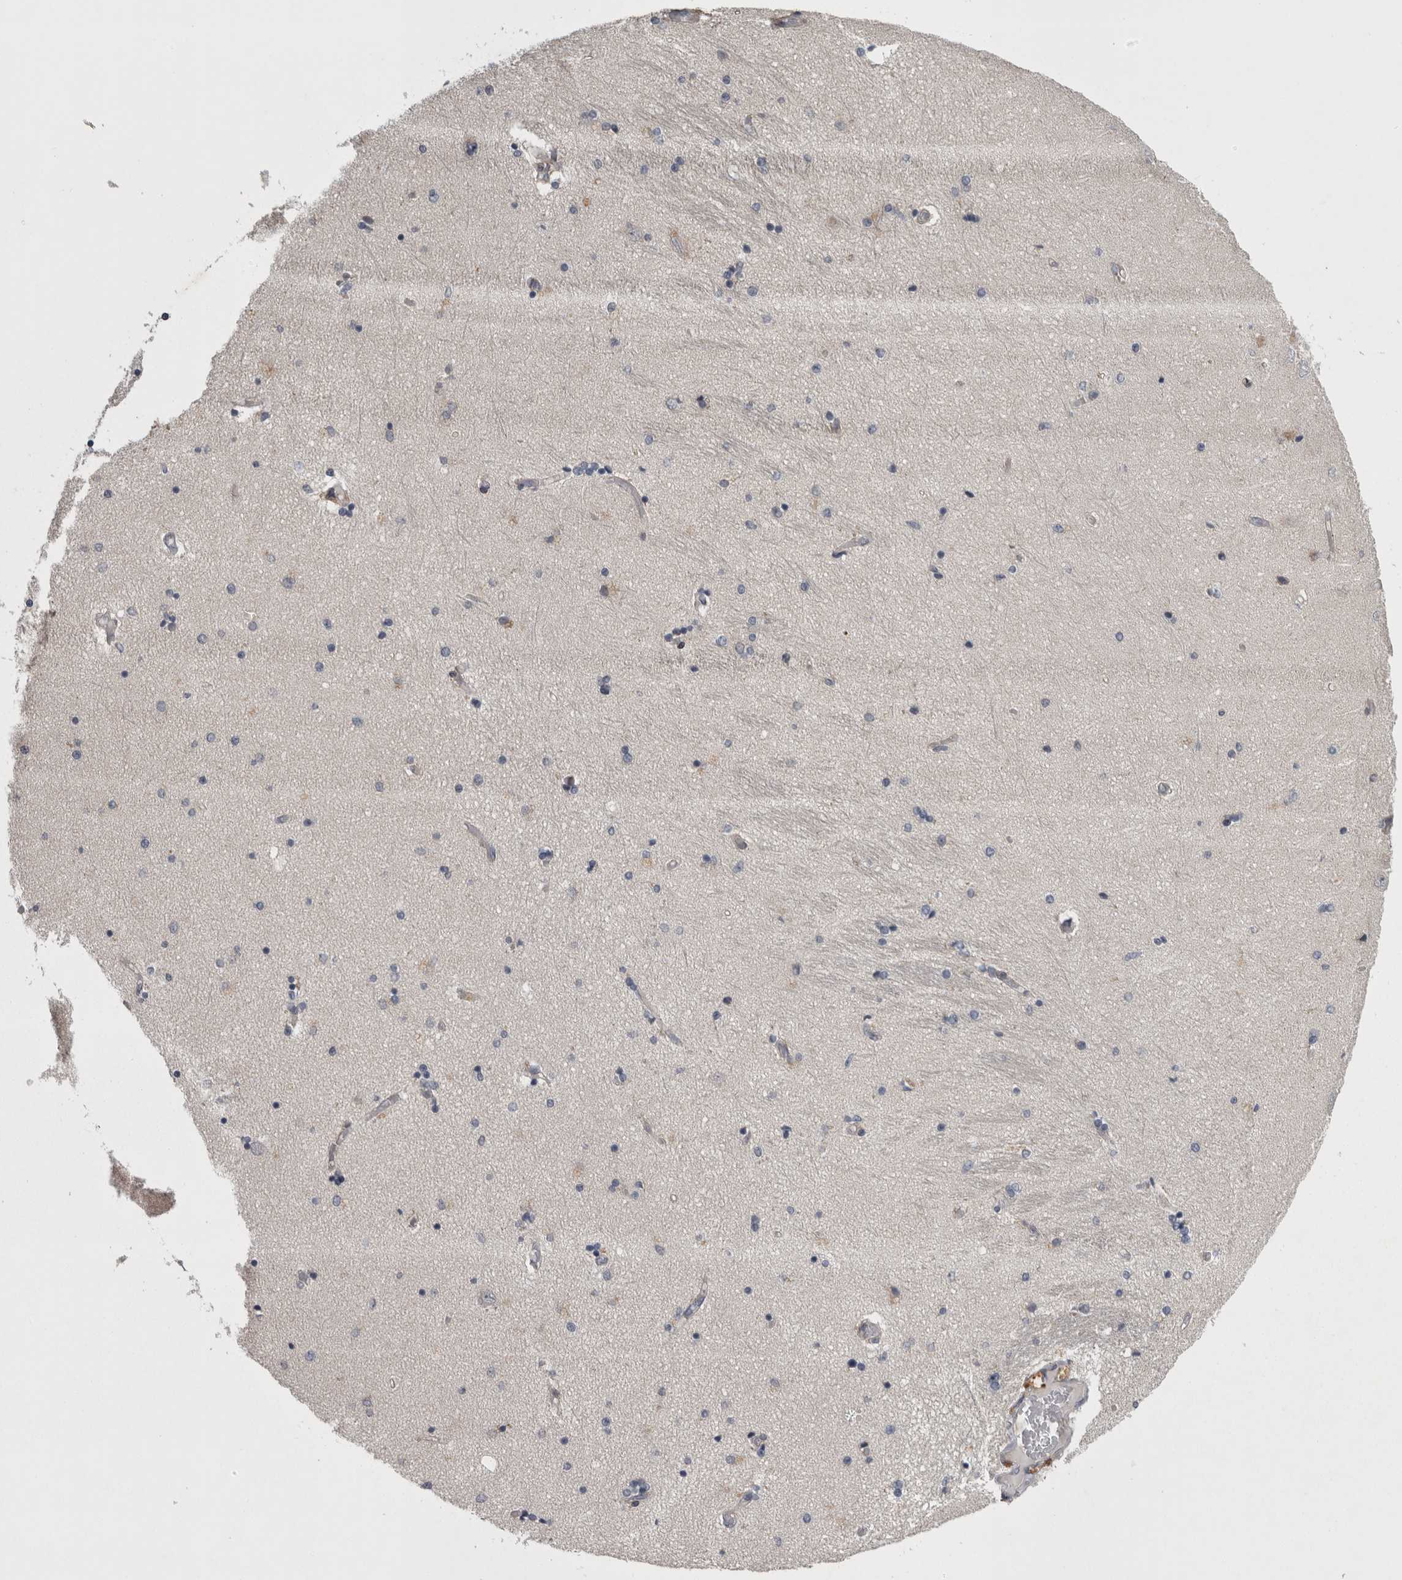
{"staining": {"intensity": "negative", "quantity": "none", "location": "none"}, "tissue": "hippocampus", "cell_type": "Glial cells", "image_type": "normal", "snomed": [{"axis": "morphology", "description": "Normal tissue, NOS"}, {"axis": "topography", "description": "Hippocampus"}], "caption": "Histopathology image shows no protein expression in glial cells of unremarkable hippocampus.", "gene": "PRKCI", "patient": {"sex": "female", "age": 54}}